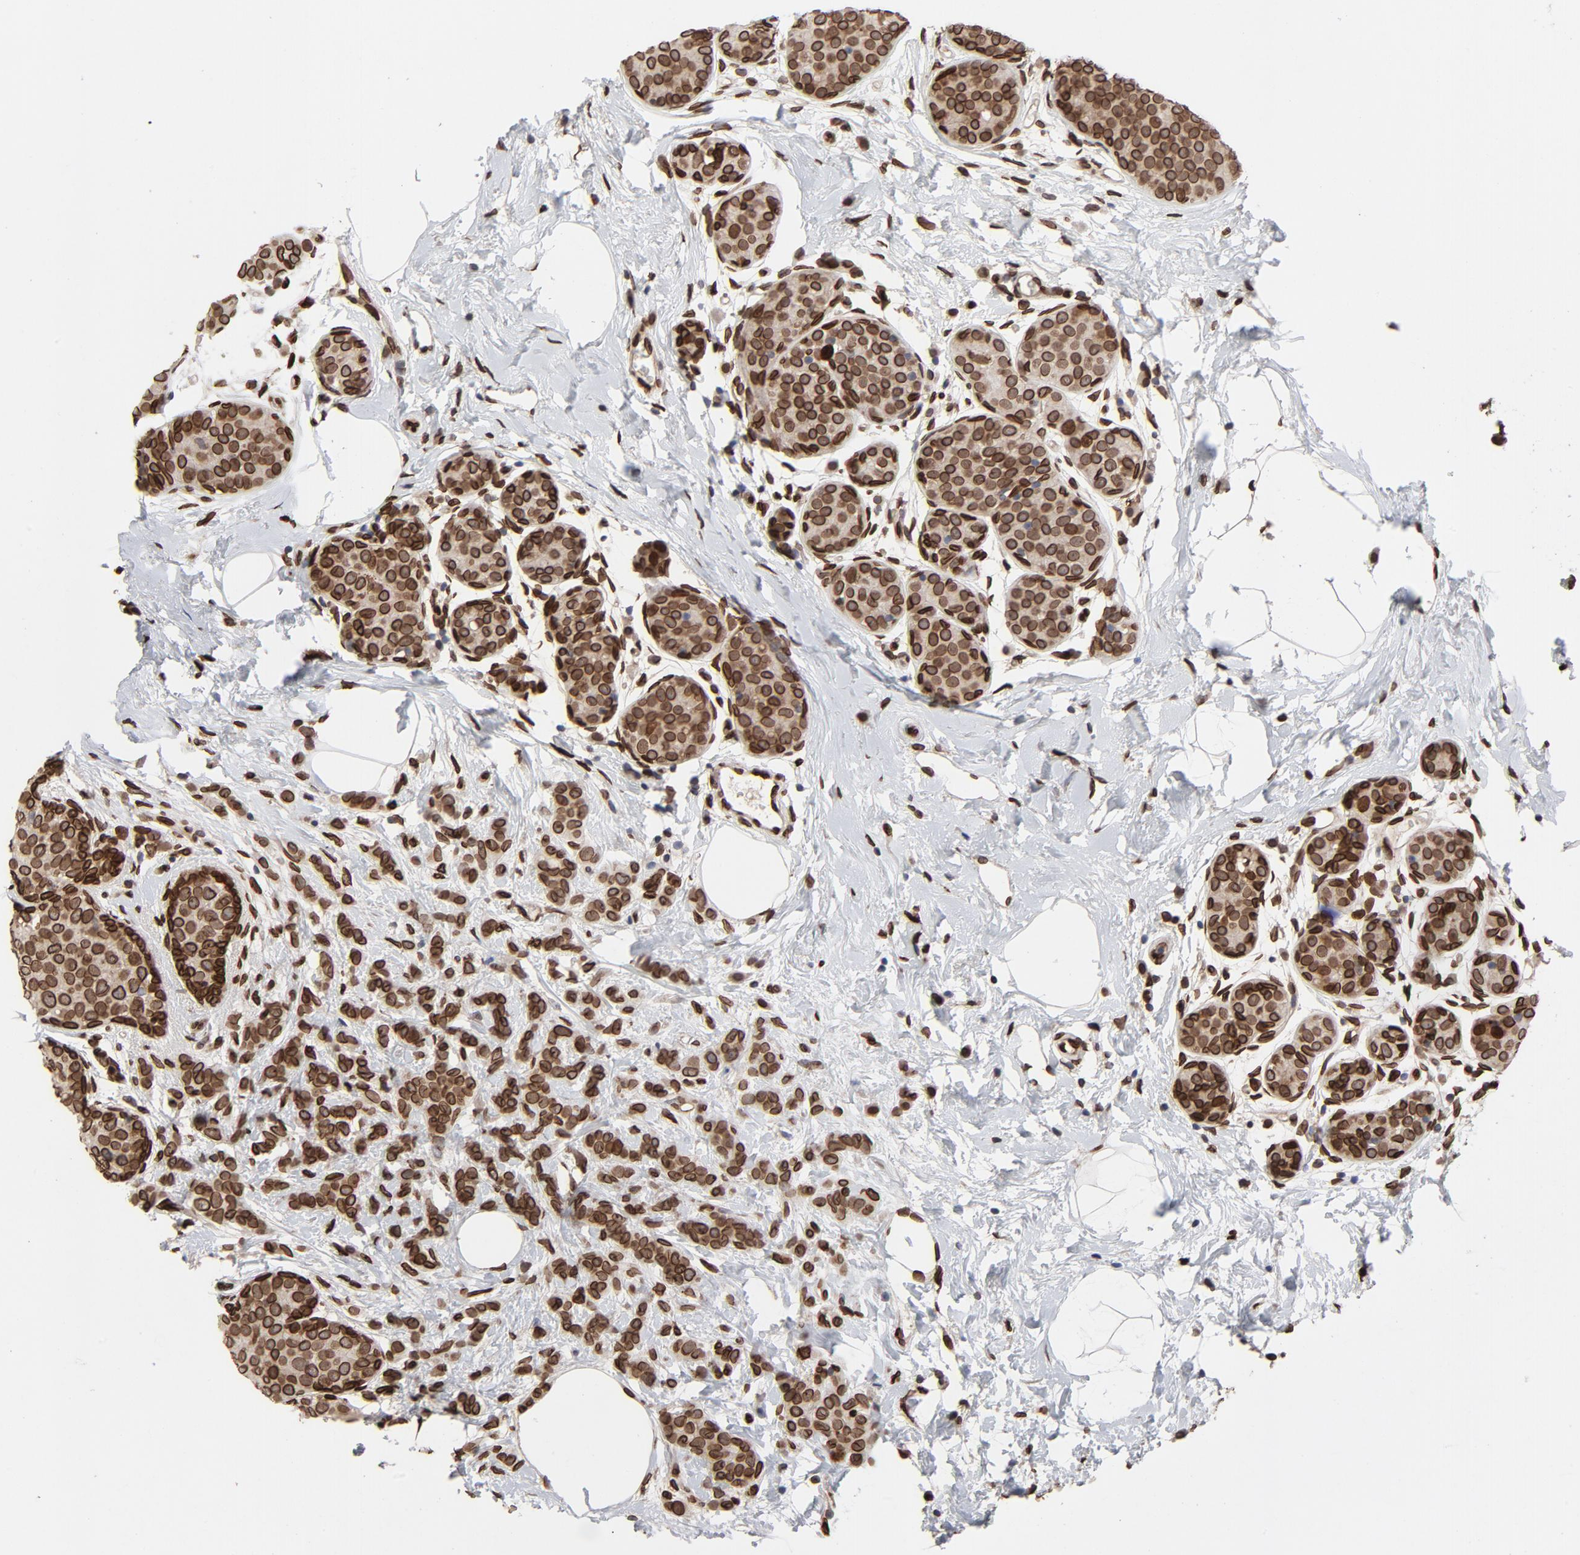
{"staining": {"intensity": "strong", "quantity": ">75%", "location": "cytoplasmic/membranous,nuclear"}, "tissue": "breast cancer", "cell_type": "Tumor cells", "image_type": "cancer", "snomed": [{"axis": "morphology", "description": "Lobular carcinoma, in situ"}, {"axis": "morphology", "description": "Lobular carcinoma"}, {"axis": "topography", "description": "Breast"}], "caption": "Breast lobular carcinoma tissue reveals strong cytoplasmic/membranous and nuclear expression in approximately >75% of tumor cells, visualized by immunohistochemistry.", "gene": "LMNA", "patient": {"sex": "female", "age": 41}}